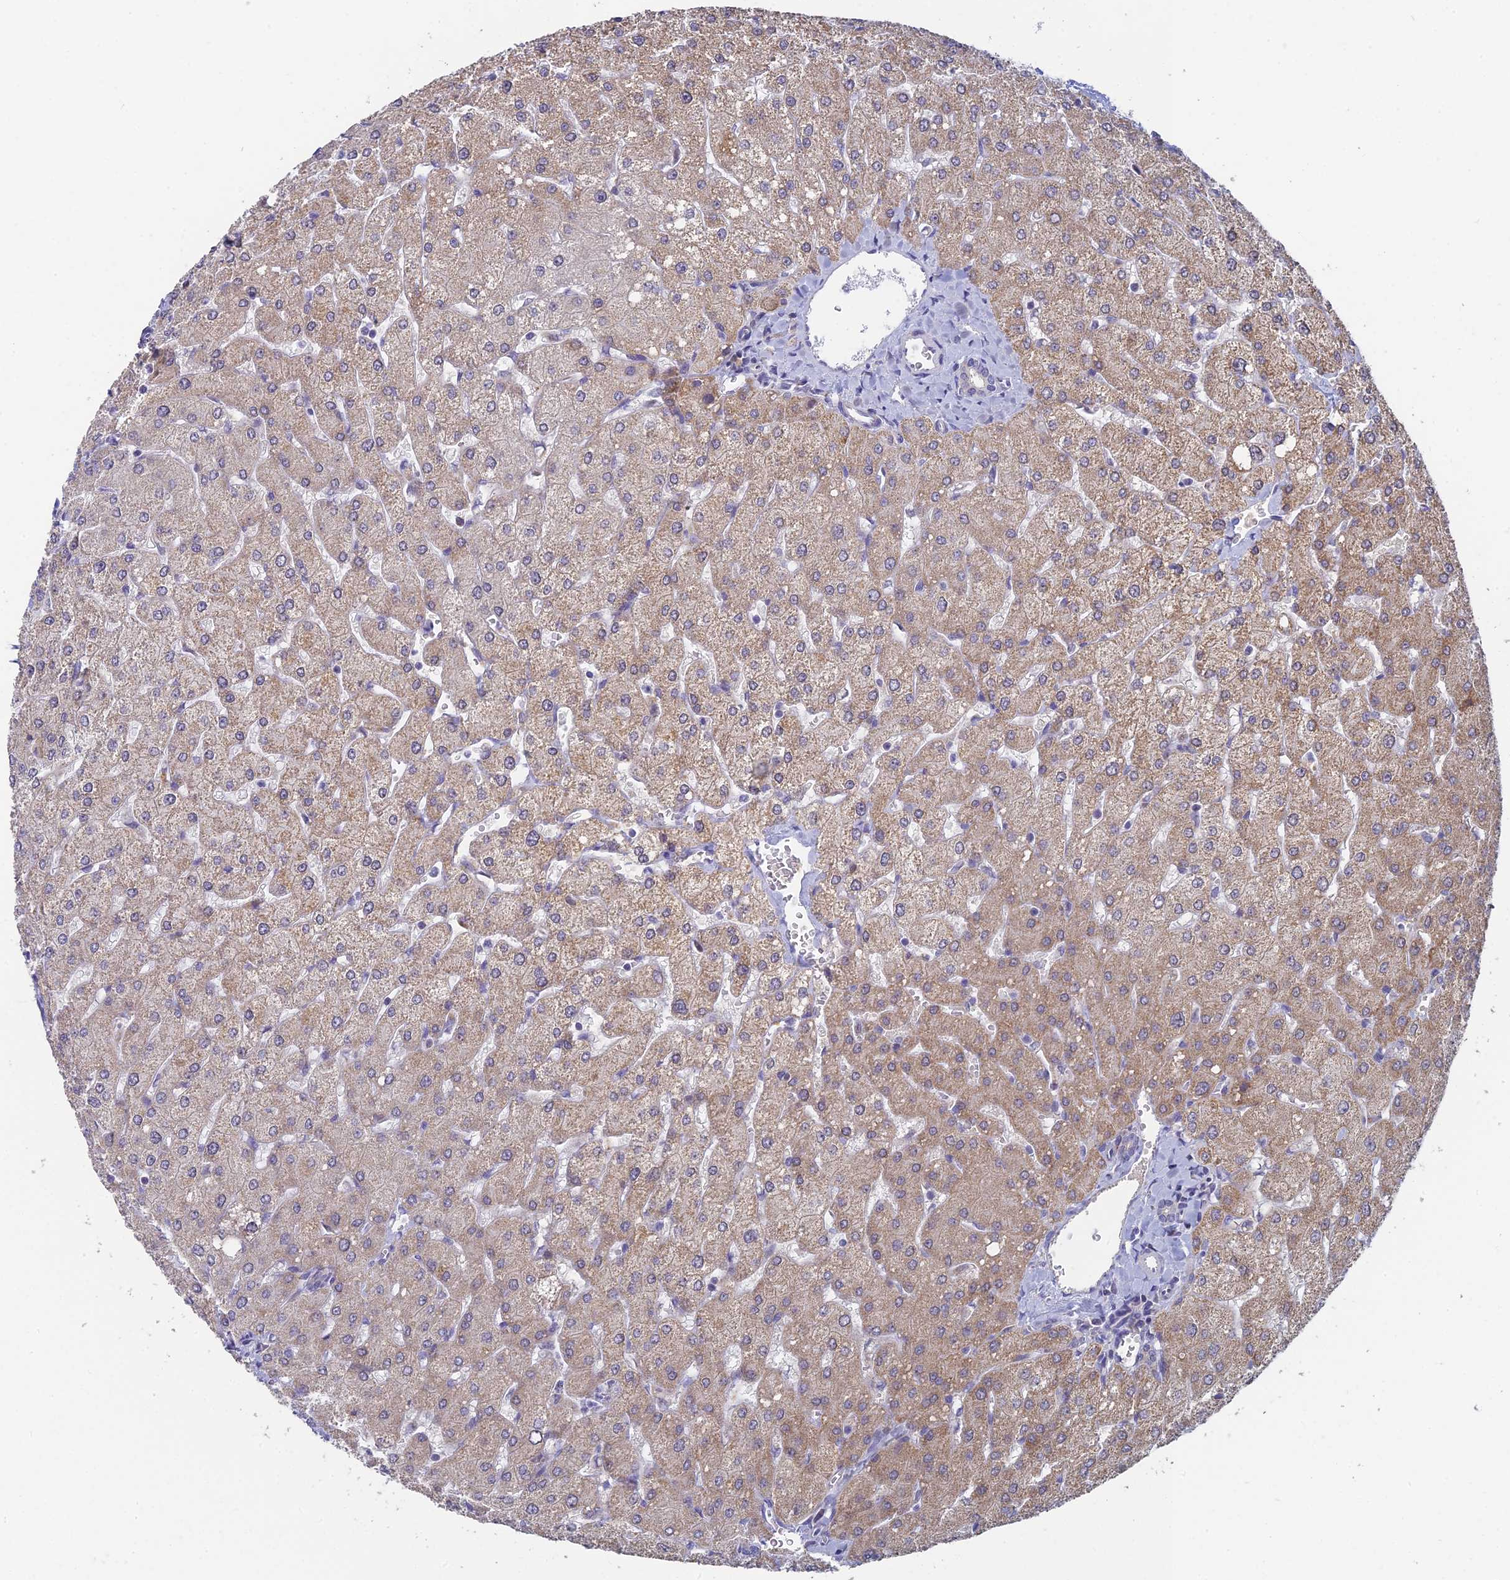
{"staining": {"intensity": "negative", "quantity": "none", "location": "none"}, "tissue": "liver", "cell_type": "Cholangiocytes", "image_type": "normal", "snomed": [{"axis": "morphology", "description": "Normal tissue, NOS"}, {"axis": "topography", "description": "Liver"}], "caption": "Cholangiocytes show no significant positivity in benign liver. Brightfield microscopy of immunohistochemistry (IHC) stained with DAB (3,3'-diaminobenzidine) (brown) and hematoxylin (blue), captured at high magnification.", "gene": "REXO5", "patient": {"sex": "male", "age": 55}}